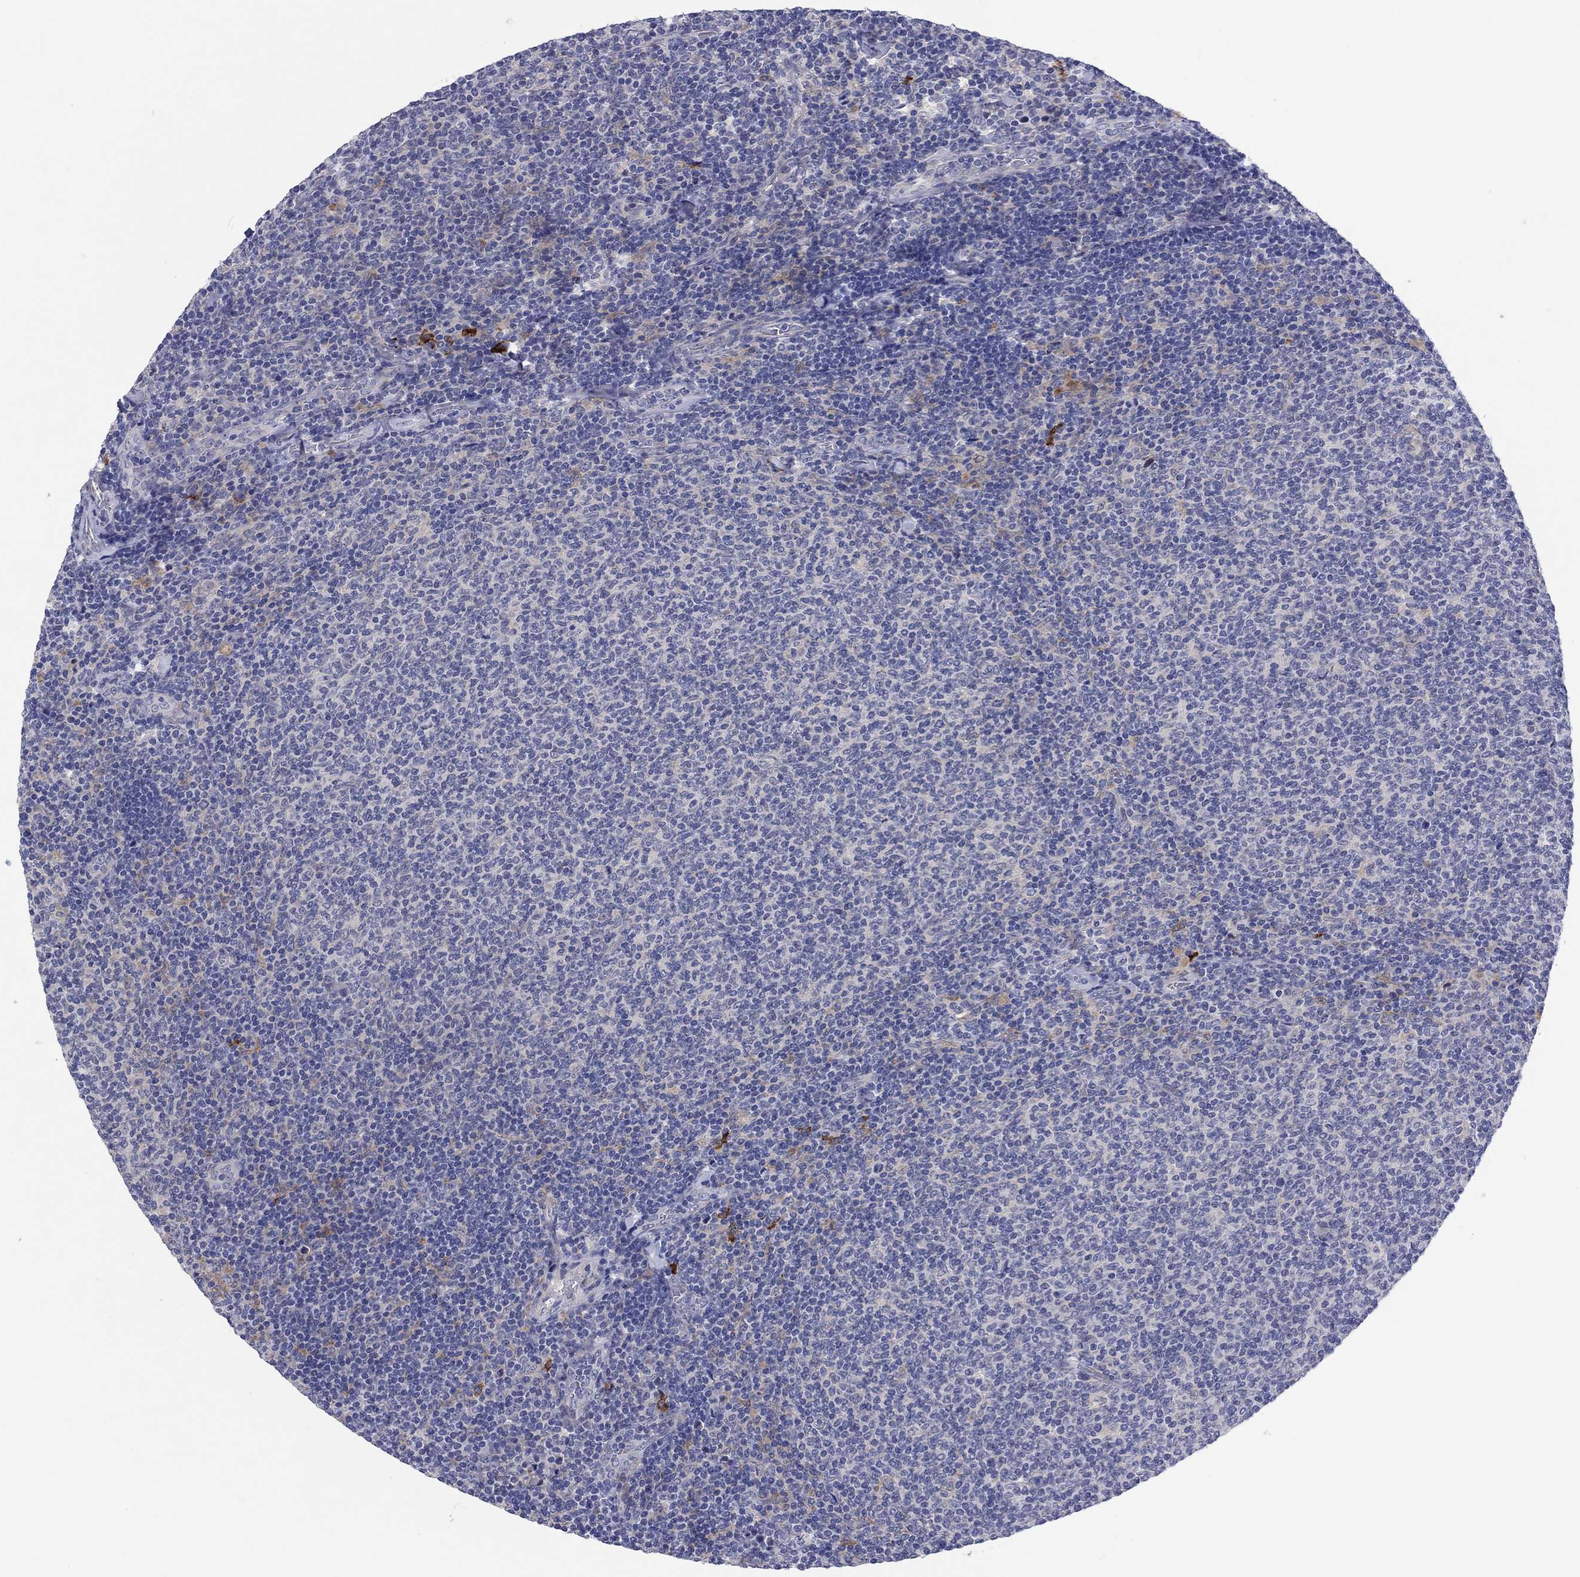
{"staining": {"intensity": "negative", "quantity": "none", "location": "none"}, "tissue": "lymphoma", "cell_type": "Tumor cells", "image_type": "cancer", "snomed": [{"axis": "morphology", "description": "Malignant lymphoma, non-Hodgkin's type, Low grade"}, {"axis": "topography", "description": "Lymph node"}], "caption": "This is a image of IHC staining of lymphoma, which shows no expression in tumor cells. (DAB immunohistochemistry with hematoxylin counter stain).", "gene": "HDC", "patient": {"sex": "male", "age": 52}}